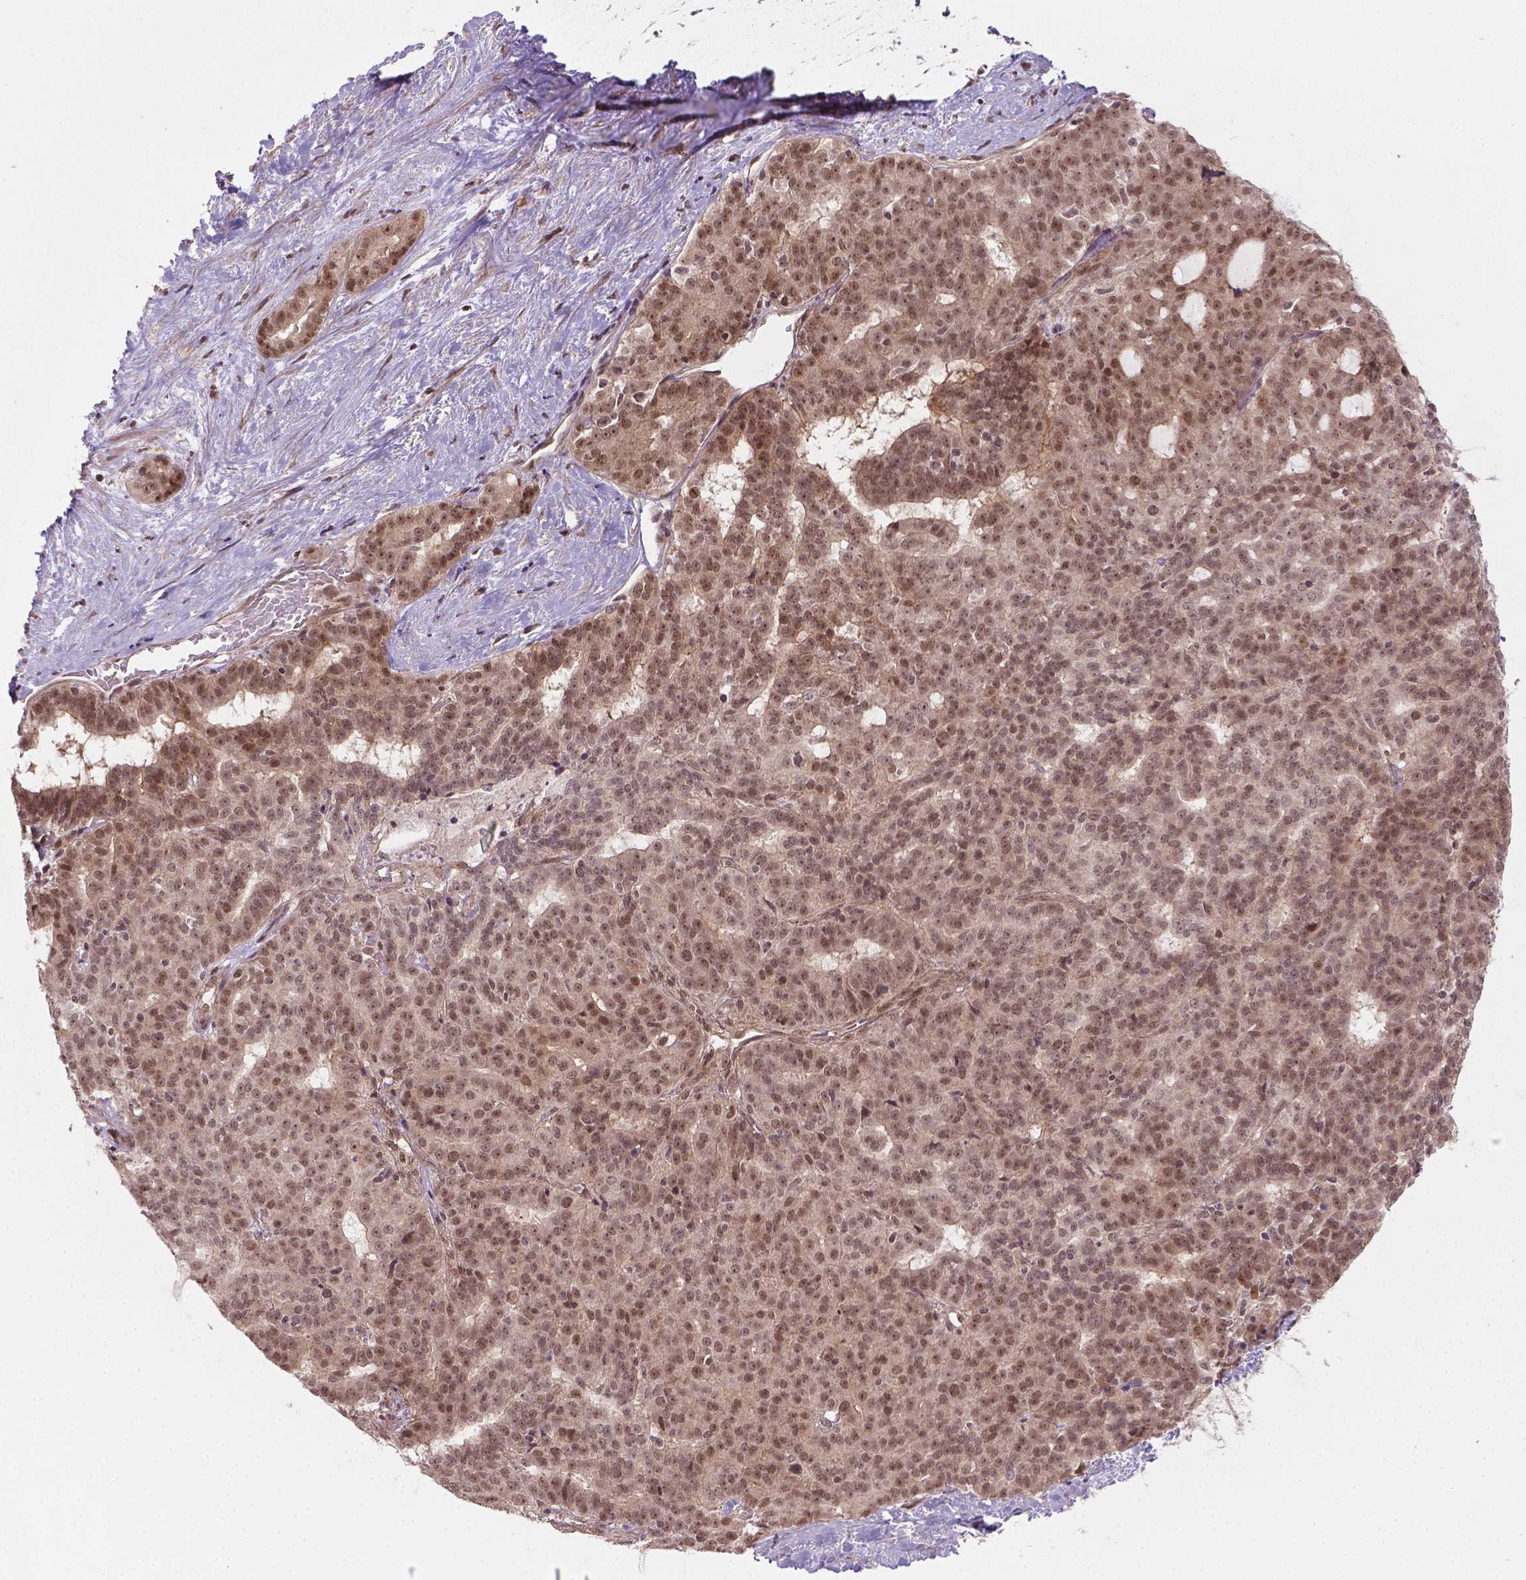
{"staining": {"intensity": "moderate", "quantity": ">75%", "location": "nuclear"}, "tissue": "liver cancer", "cell_type": "Tumor cells", "image_type": "cancer", "snomed": [{"axis": "morphology", "description": "Cholangiocarcinoma"}, {"axis": "topography", "description": "Liver"}], "caption": "Immunohistochemical staining of cholangiocarcinoma (liver) exhibits medium levels of moderate nuclear protein positivity in approximately >75% of tumor cells.", "gene": "ANKRD54", "patient": {"sex": "female", "age": 47}}